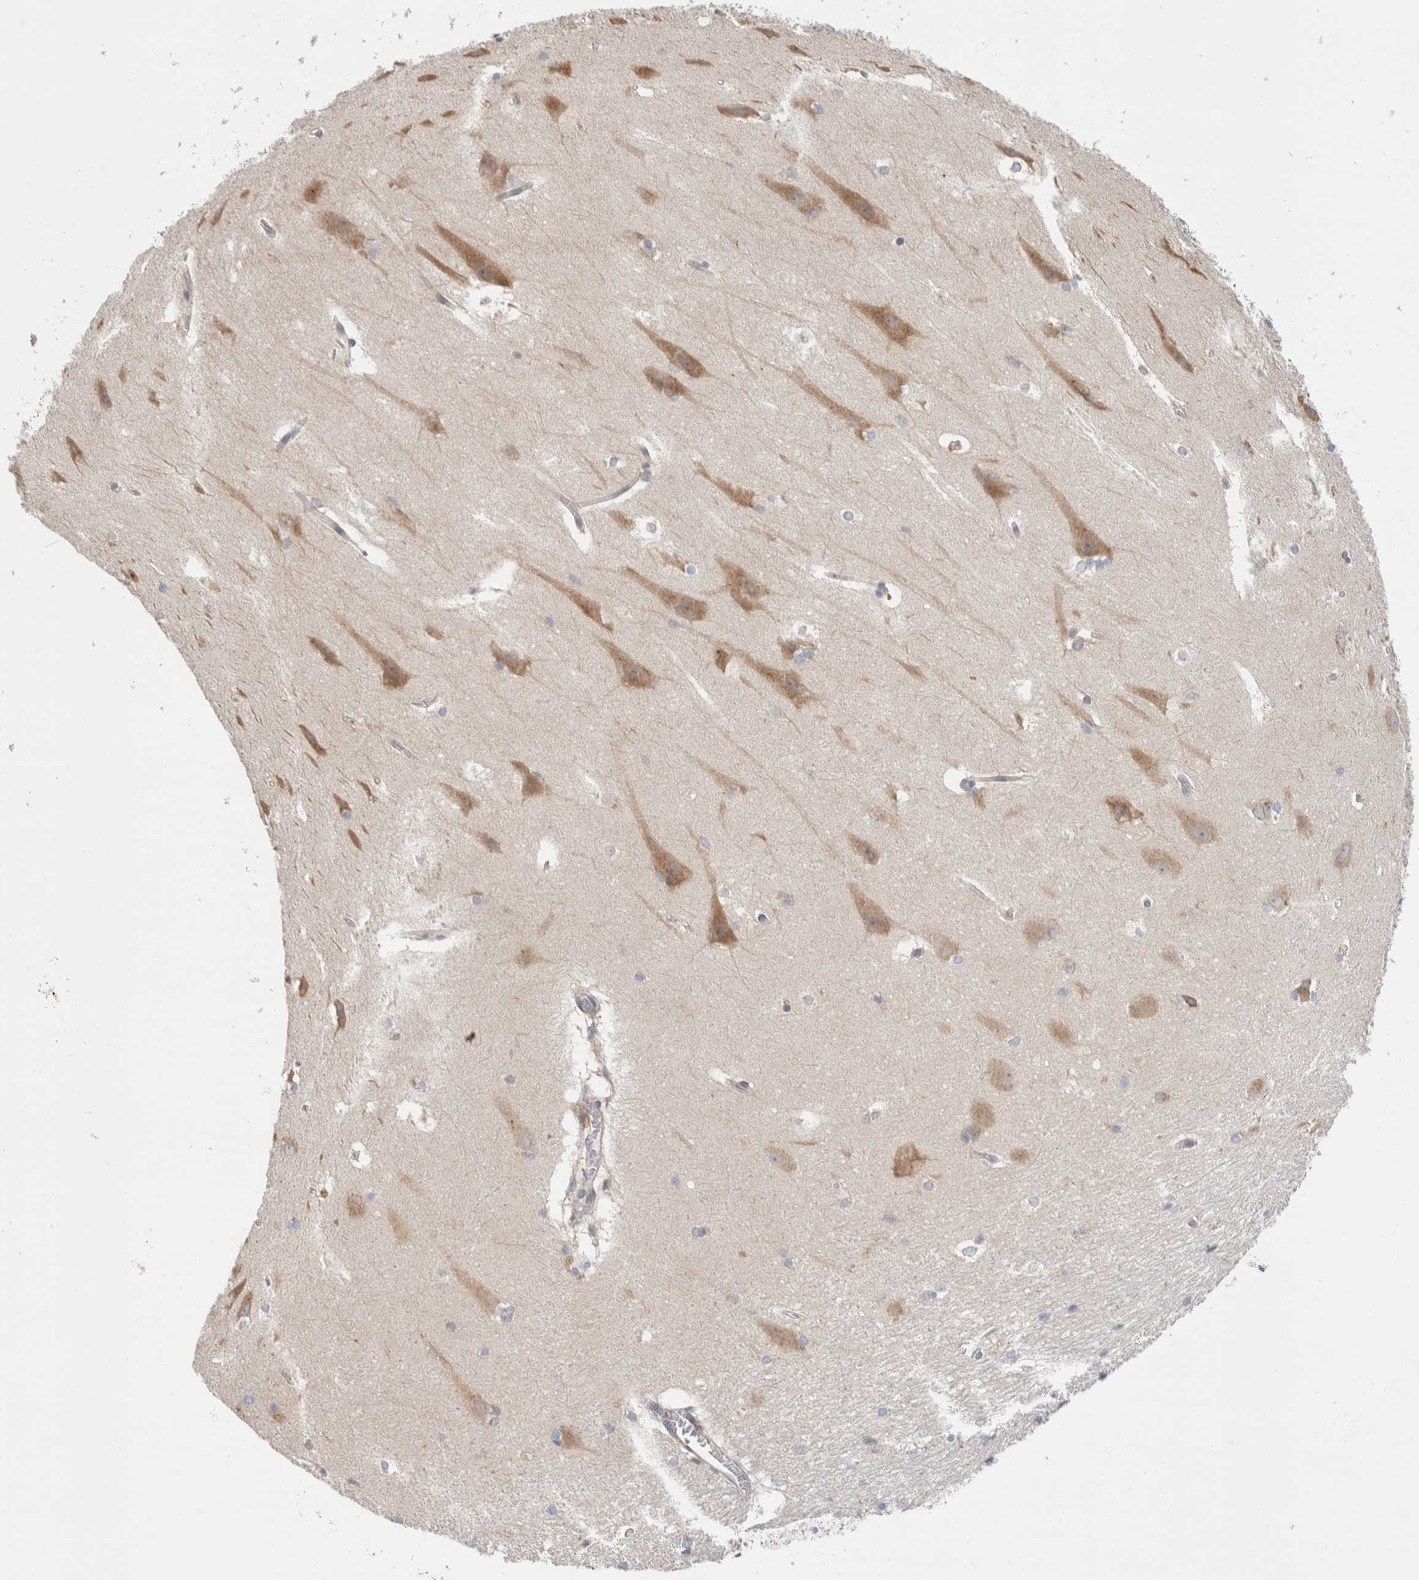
{"staining": {"intensity": "negative", "quantity": "none", "location": "none"}, "tissue": "hippocampus", "cell_type": "Glial cells", "image_type": "normal", "snomed": [{"axis": "morphology", "description": "Normal tissue, NOS"}, {"axis": "topography", "description": "Hippocampus"}], "caption": "Immunohistochemistry (IHC) histopathology image of normal hippocampus: hippocampus stained with DAB (3,3'-diaminobenzidine) exhibits no significant protein positivity in glial cells. The staining is performed using DAB (3,3'-diaminobenzidine) brown chromogen with nuclei counter-stained in using hematoxylin.", "gene": "RUSF1", "patient": {"sex": "female", "age": 19}}